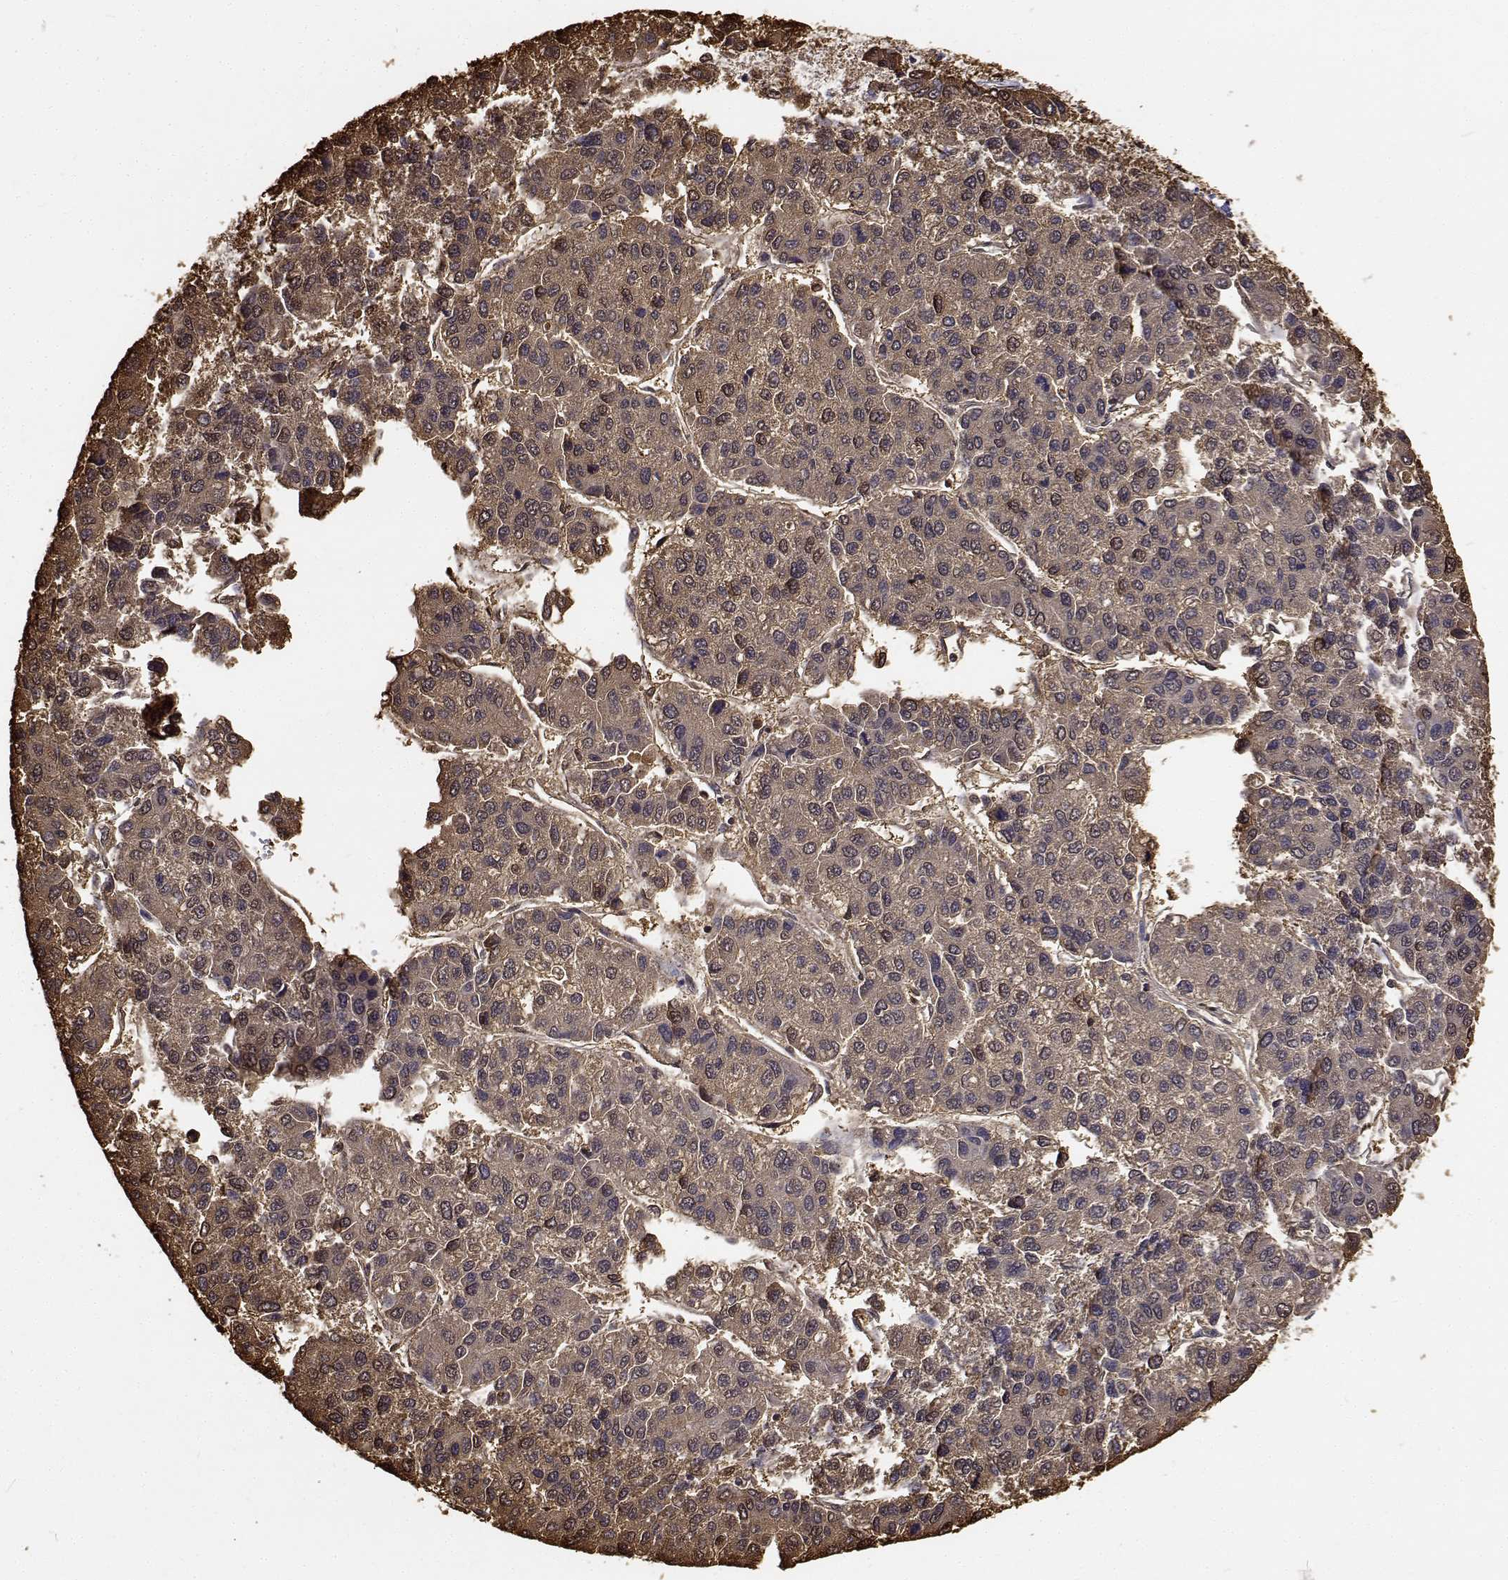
{"staining": {"intensity": "moderate", "quantity": "25%-75%", "location": "cytoplasmic/membranous,nuclear"}, "tissue": "liver cancer", "cell_type": "Tumor cells", "image_type": "cancer", "snomed": [{"axis": "morphology", "description": "Carcinoma, Hepatocellular, NOS"}, {"axis": "topography", "description": "Liver"}], "caption": "Brown immunohistochemical staining in liver cancer displays moderate cytoplasmic/membranous and nuclear staining in approximately 25%-75% of tumor cells.", "gene": "PCID2", "patient": {"sex": "female", "age": 66}}